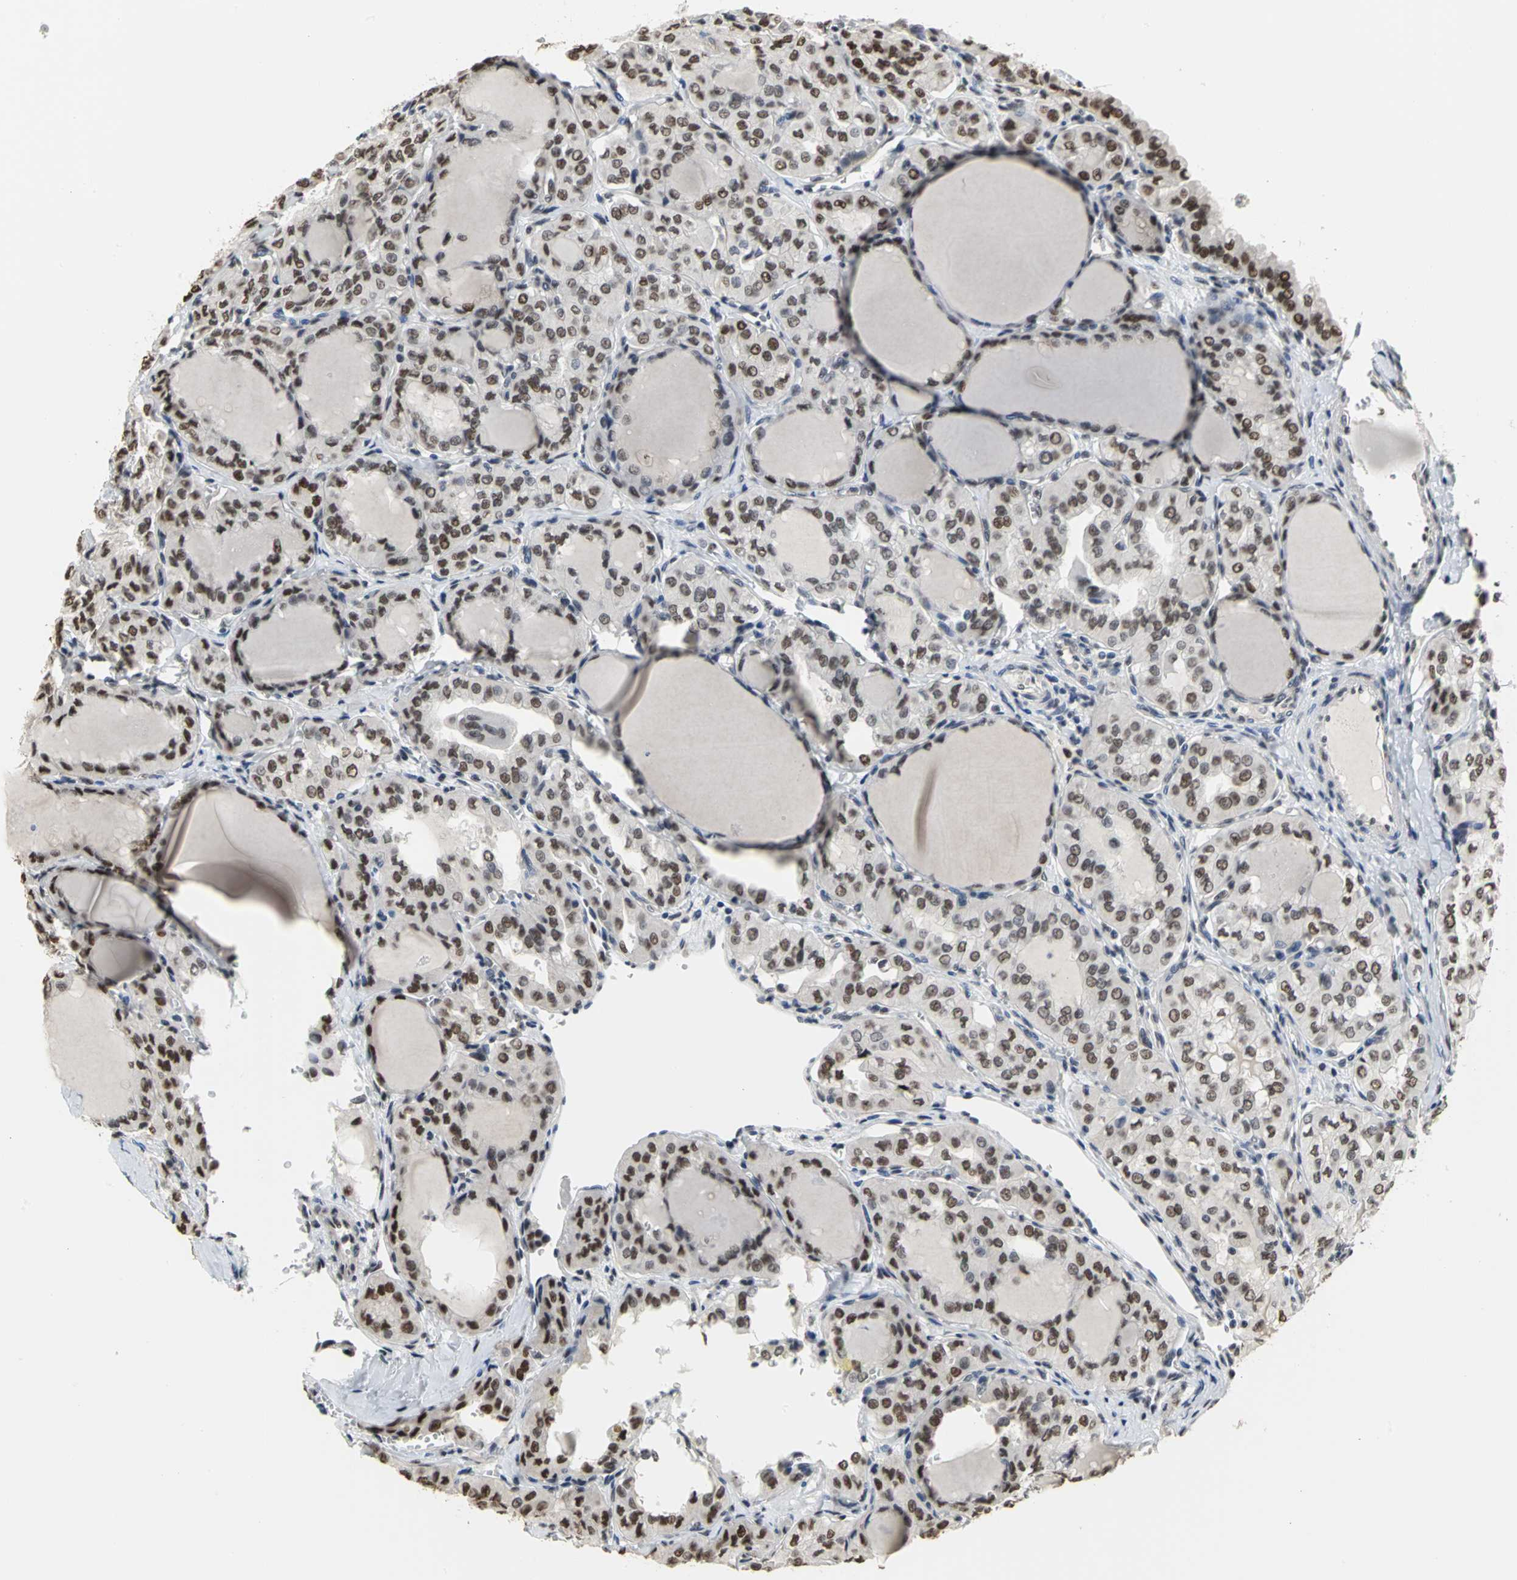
{"staining": {"intensity": "strong", "quantity": ">75%", "location": "nuclear"}, "tissue": "thyroid cancer", "cell_type": "Tumor cells", "image_type": "cancer", "snomed": [{"axis": "morphology", "description": "Papillary adenocarcinoma, NOS"}, {"axis": "topography", "description": "Thyroid gland"}], "caption": "Papillary adenocarcinoma (thyroid) was stained to show a protein in brown. There is high levels of strong nuclear staining in approximately >75% of tumor cells. Nuclei are stained in blue.", "gene": "CCDC88C", "patient": {"sex": "male", "age": 20}}